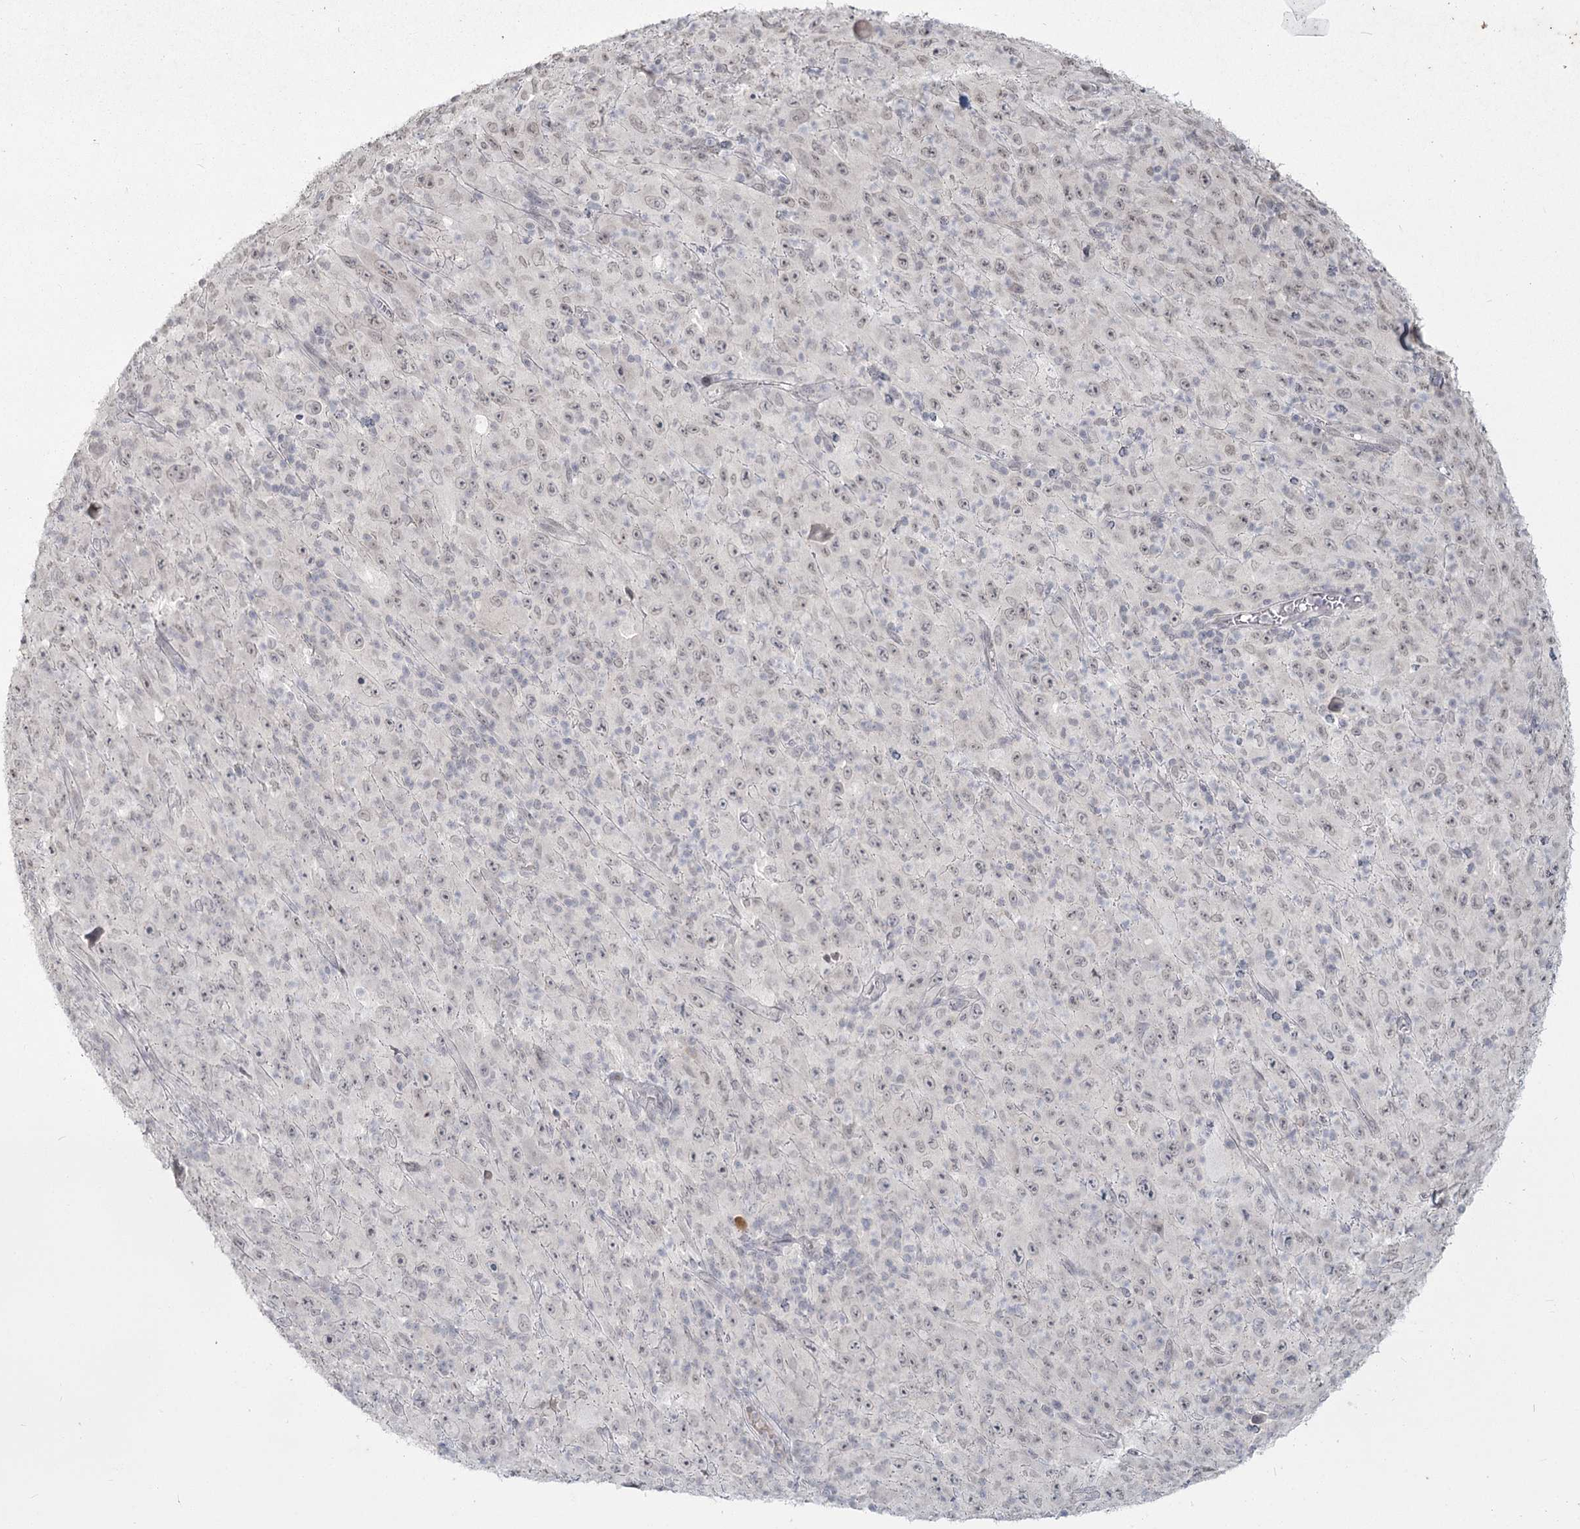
{"staining": {"intensity": "negative", "quantity": "none", "location": "none"}, "tissue": "melanoma", "cell_type": "Tumor cells", "image_type": "cancer", "snomed": [{"axis": "morphology", "description": "Malignant melanoma, Metastatic site"}, {"axis": "topography", "description": "Skin"}], "caption": "Tumor cells are negative for protein expression in human malignant melanoma (metastatic site). (DAB (3,3'-diaminobenzidine) immunohistochemistry (IHC) visualized using brightfield microscopy, high magnification).", "gene": "LY6G5C", "patient": {"sex": "female", "age": 56}}